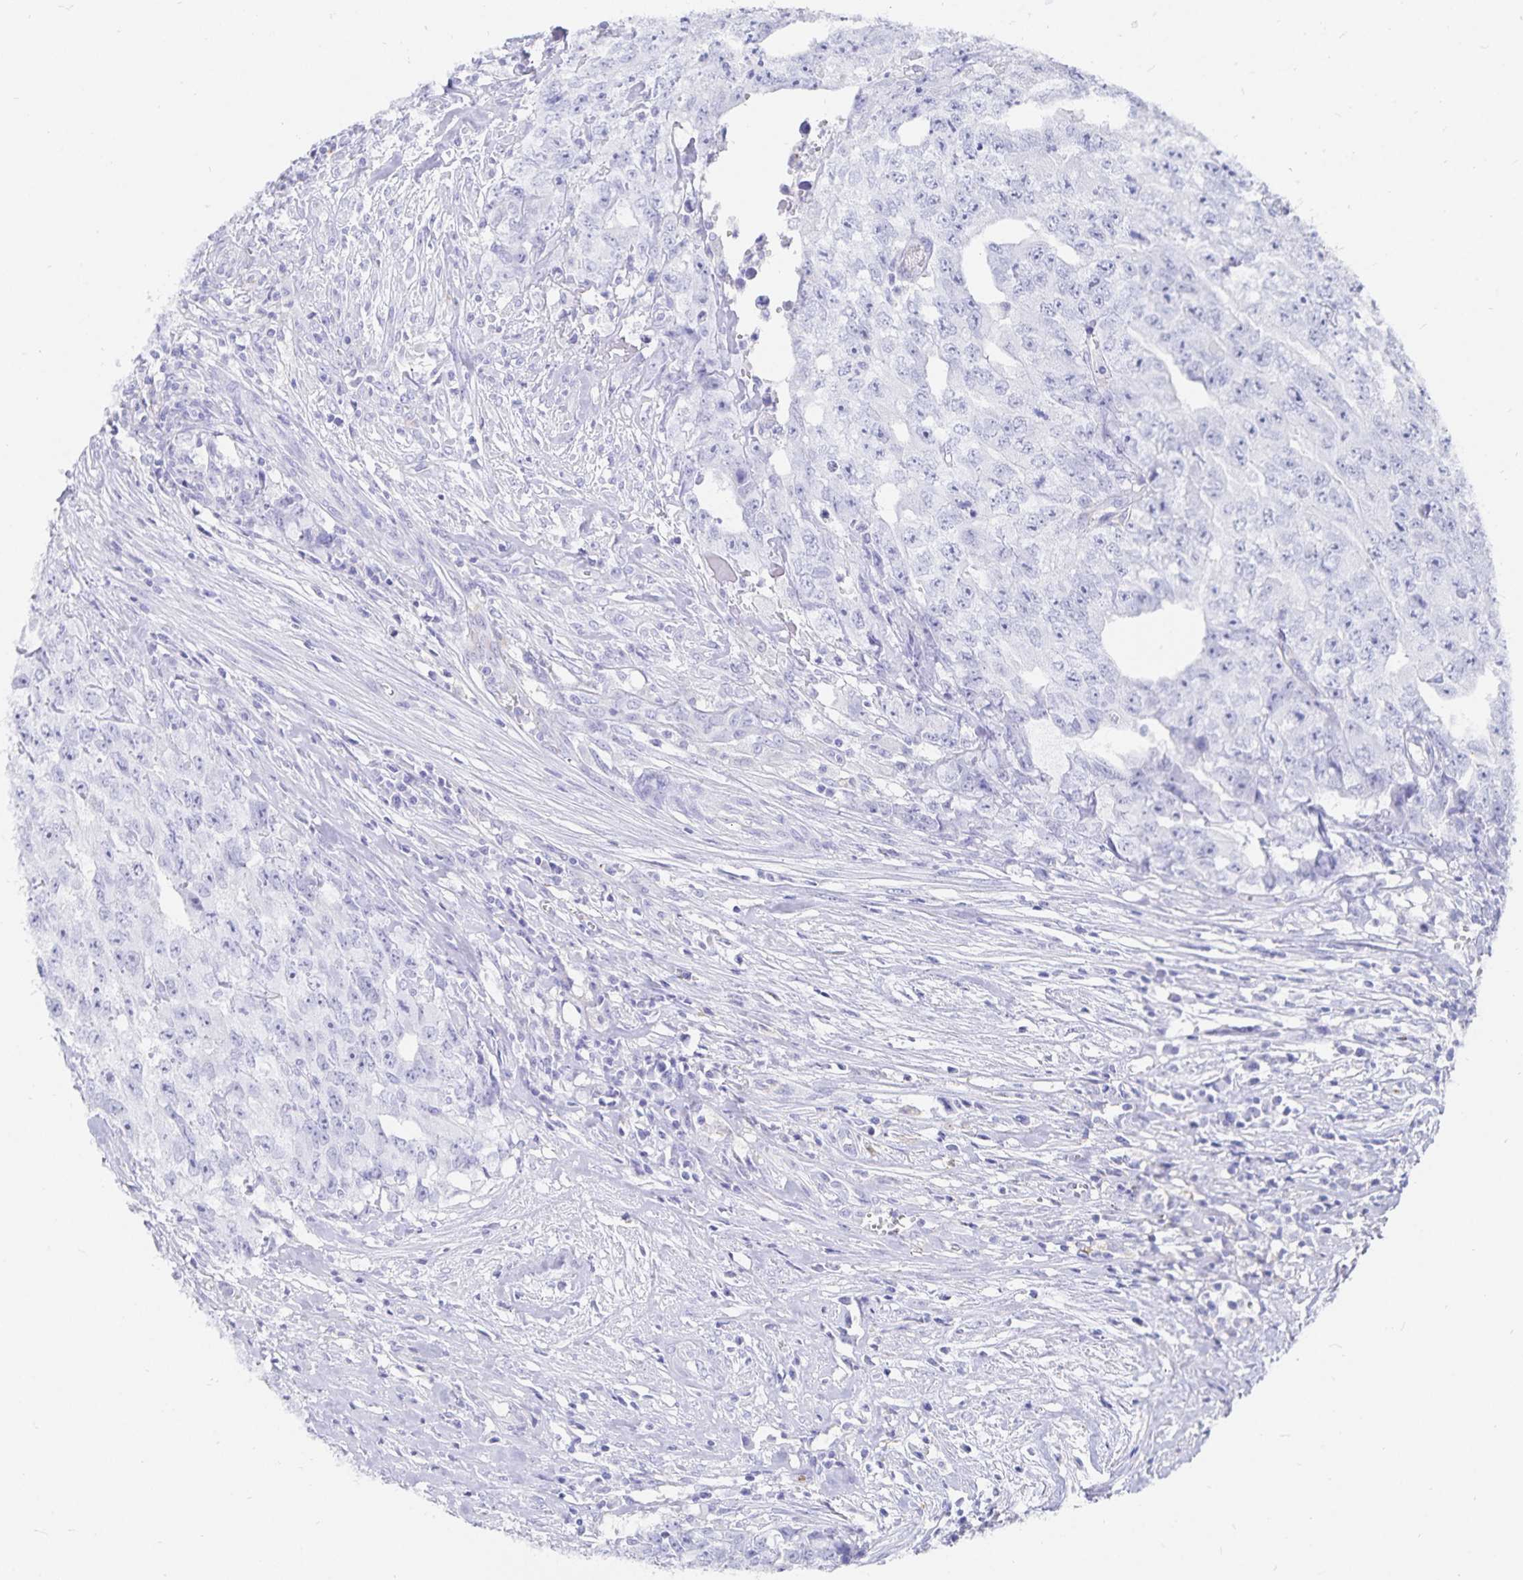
{"staining": {"intensity": "negative", "quantity": "none", "location": "none"}, "tissue": "testis cancer", "cell_type": "Tumor cells", "image_type": "cancer", "snomed": [{"axis": "morphology", "description": "Carcinoma, Embryonal, NOS"}, {"axis": "morphology", "description": "Teratoma, malignant, NOS"}, {"axis": "topography", "description": "Testis"}], "caption": "This is a histopathology image of immunohistochemistry staining of testis cancer (embryonal carcinoma), which shows no expression in tumor cells.", "gene": "INSL5", "patient": {"sex": "male", "age": 24}}